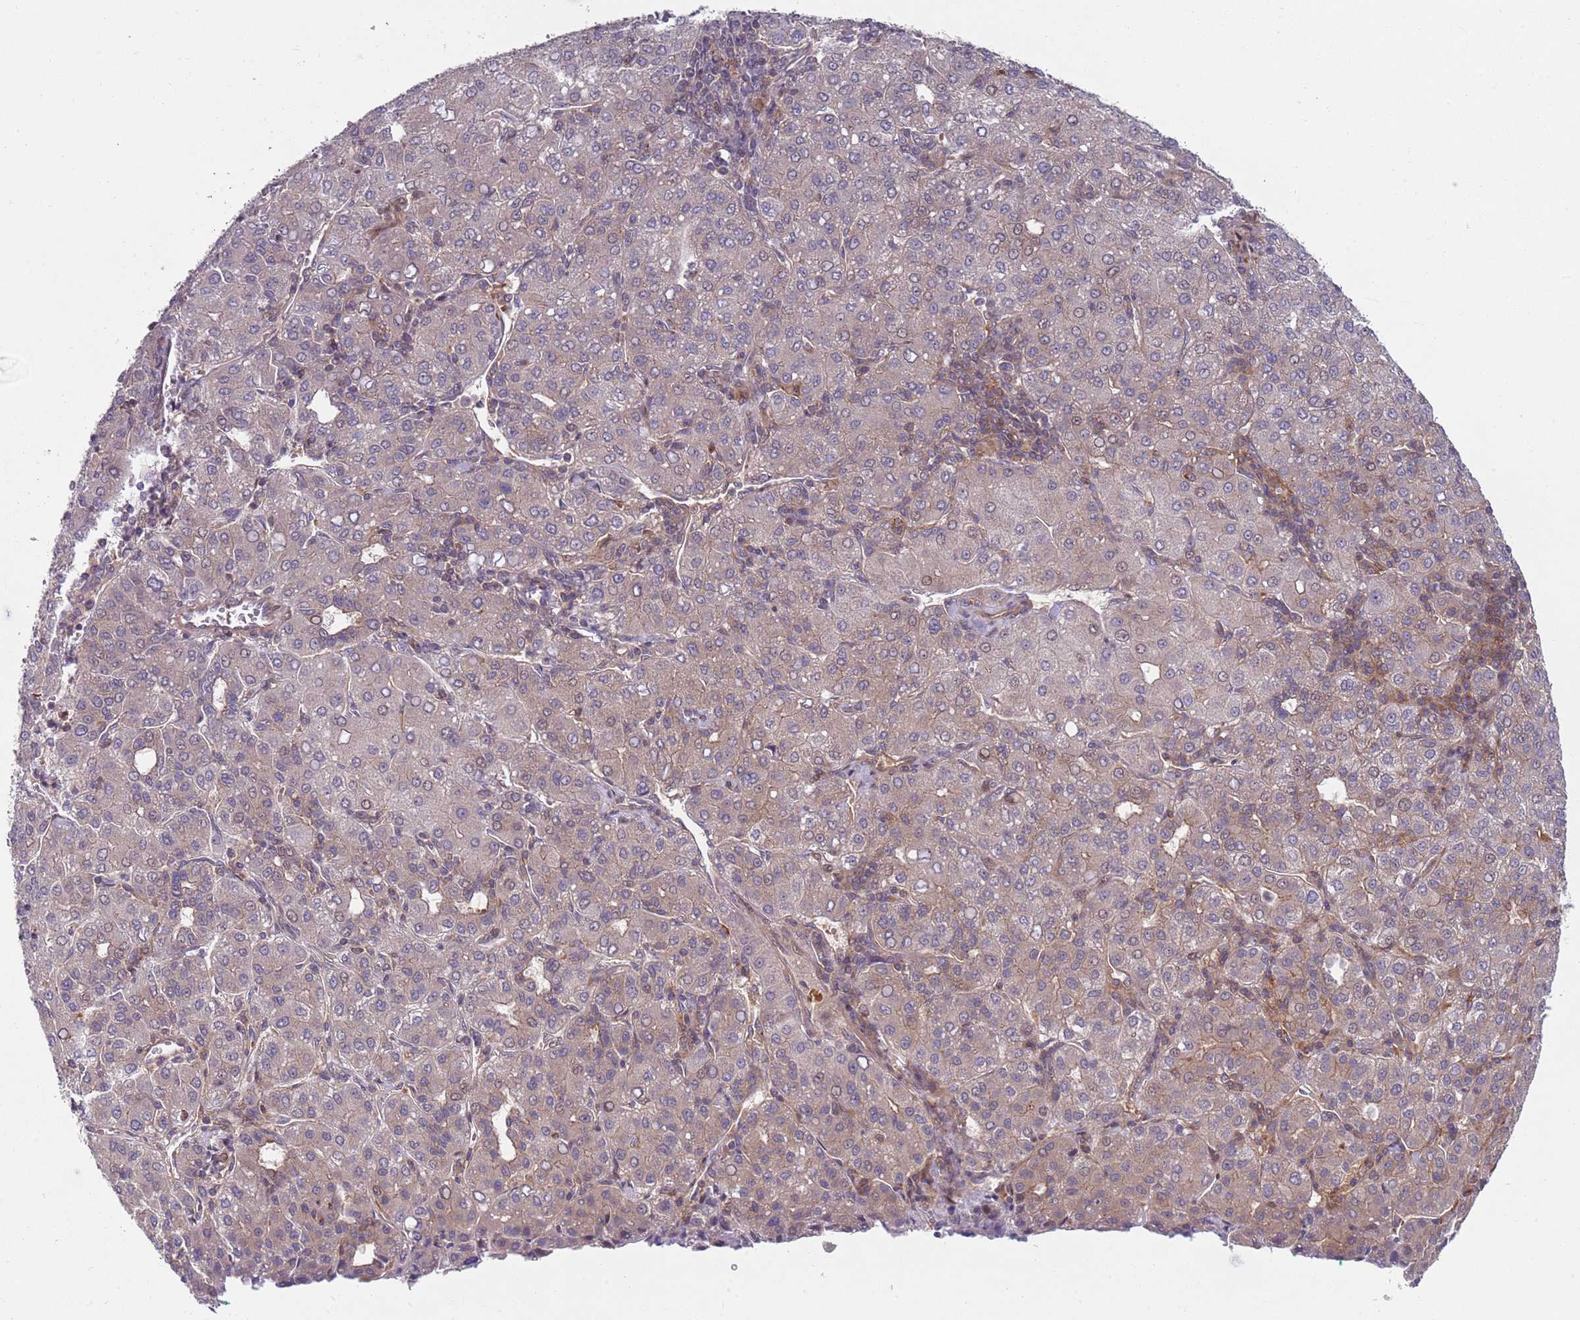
{"staining": {"intensity": "weak", "quantity": "25%-75%", "location": "cytoplasmic/membranous,nuclear"}, "tissue": "liver cancer", "cell_type": "Tumor cells", "image_type": "cancer", "snomed": [{"axis": "morphology", "description": "Carcinoma, Hepatocellular, NOS"}, {"axis": "topography", "description": "Liver"}], "caption": "Immunohistochemical staining of hepatocellular carcinoma (liver) displays low levels of weak cytoplasmic/membranous and nuclear protein staining in approximately 25%-75% of tumor cells.", "gene": "GGA1", "patient": {"sex": "male", "age": 65}}